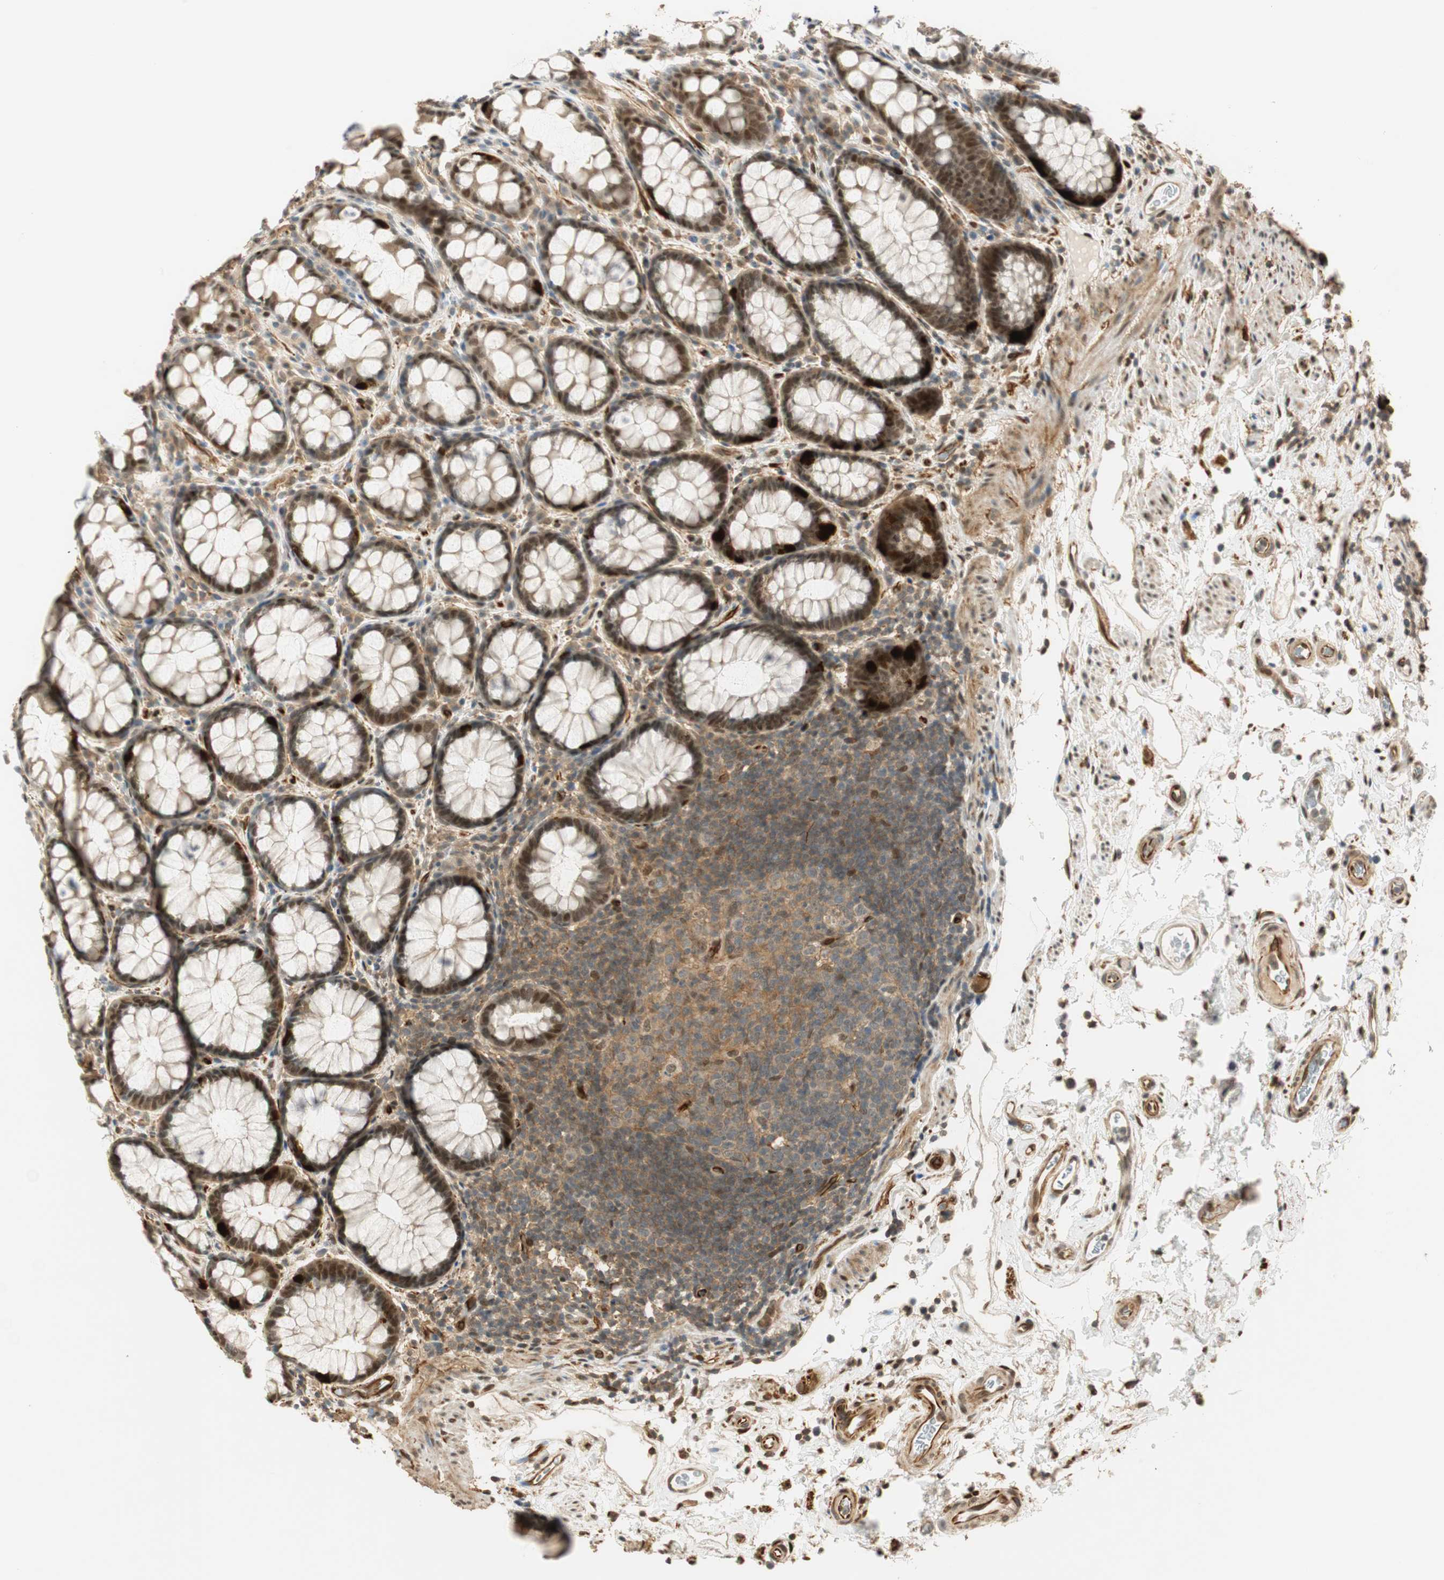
{"staining": {"intensity": "moderate", "quantity": ">75%", "location": "nuclear"}, "tissue": "rectum", "cell_type": "Glandular cells", "image_type": "normal", "snomed": [{"axis": "morphology", "description": "Normal tissue, NOS"}, {"axis": "topography", "description": "Rectum"}], "caption": "Protein staining by IHC reveals moderate nuclear positivity in about >75% of glandular cells in normal rectum. Nuclei are stained in blue.", "gene": "NES", "patient": {"sex": "male", "age": 92}}